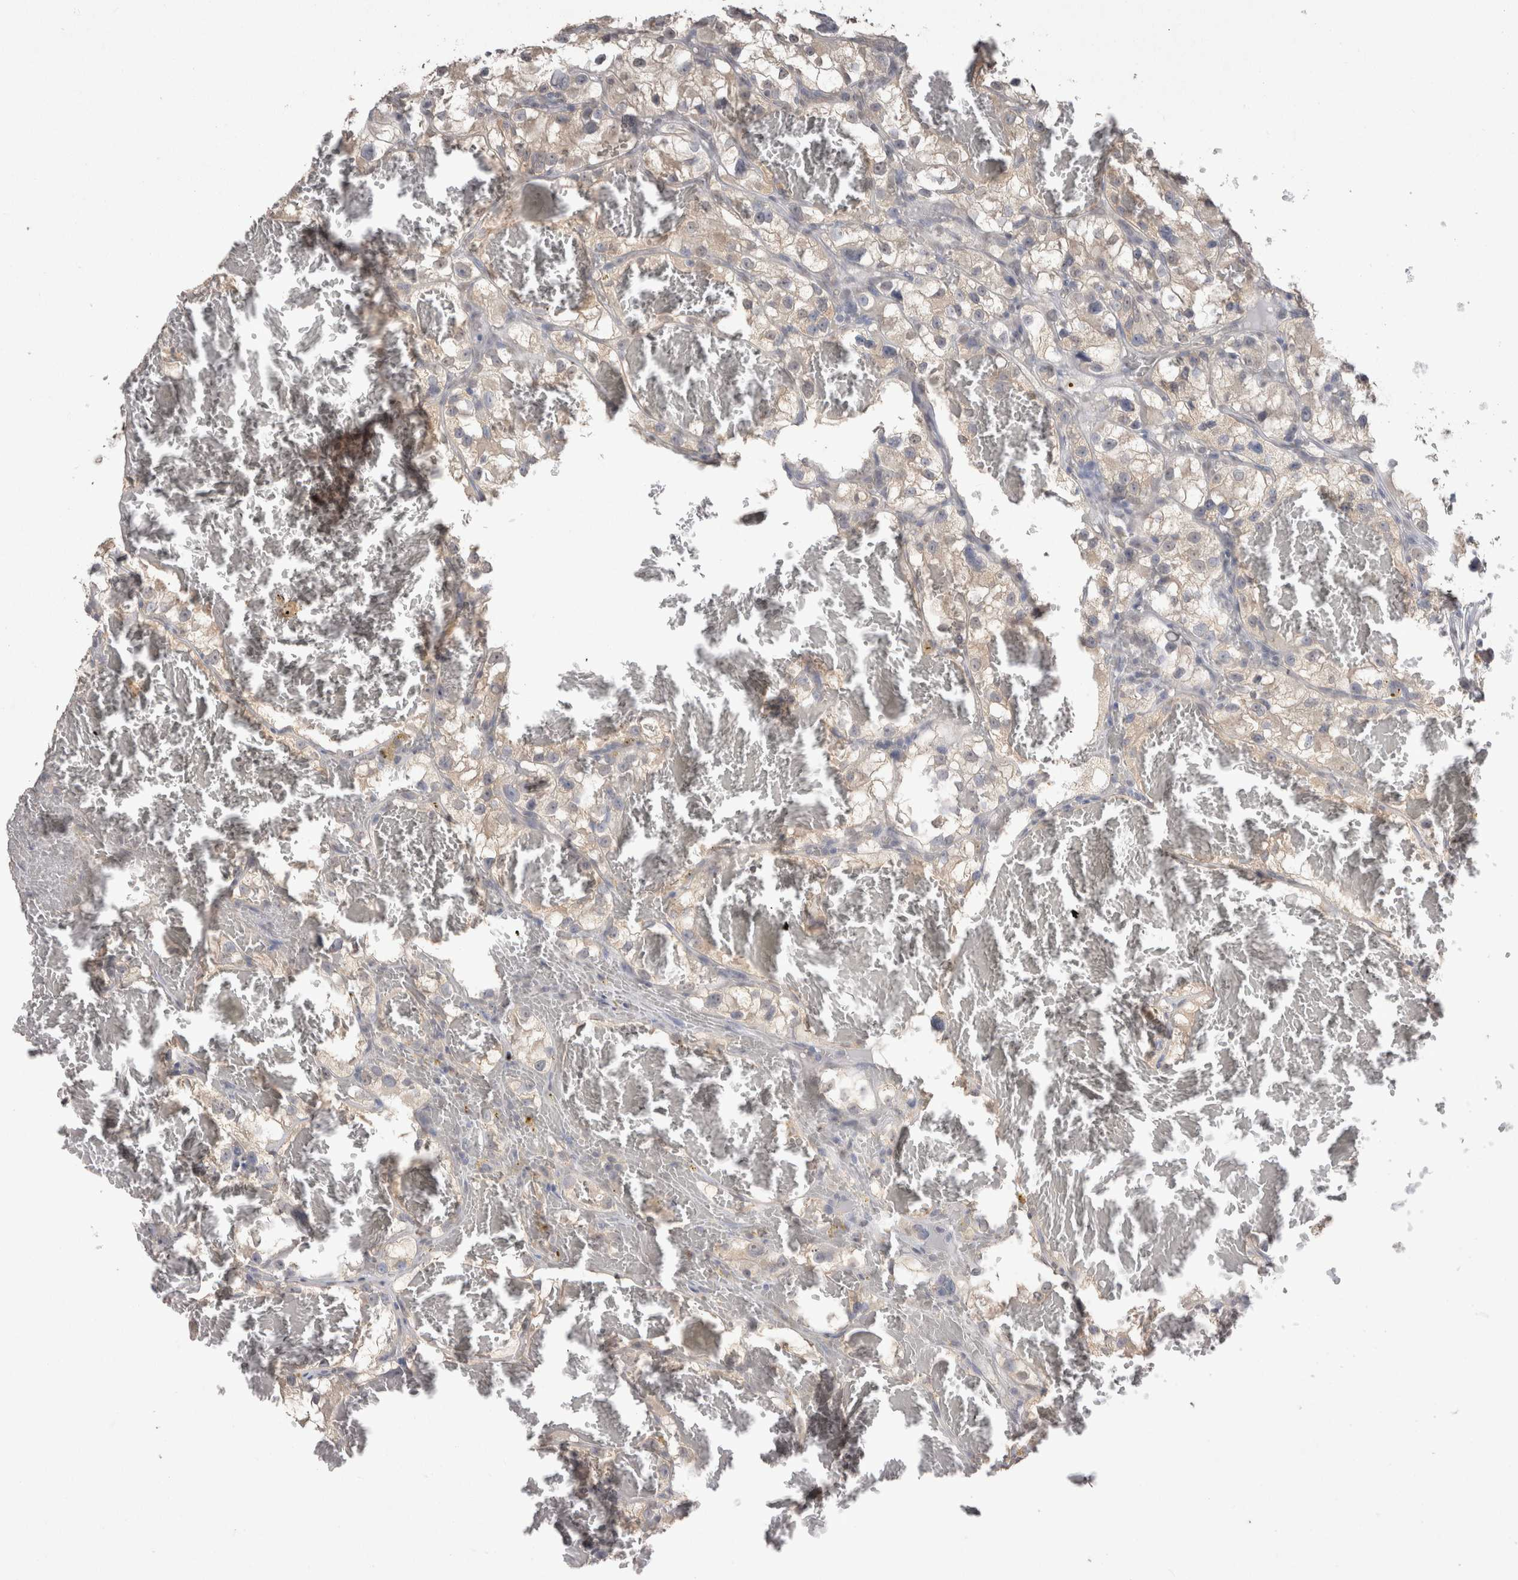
{"staining": {"intensity": "weak", "quantity": "<25%", "location": "cytoplasmic/membranous"}, "tissue": "renal cancer", "cell_type": "Tumor cells", "image_type": "cancer", "snomed": [{"axis": "morphology", "description": "Adenocarcinoma, NOS"}, {"axis": "topography", "description": "Kidney"}], "caption": "Adenocarcinoma (renal) was stained to show a protein in brown. There is no significant positivity in tumor cells.", "gene": "NAALADL2", "patient": {"sex": "female", "age": 57}}